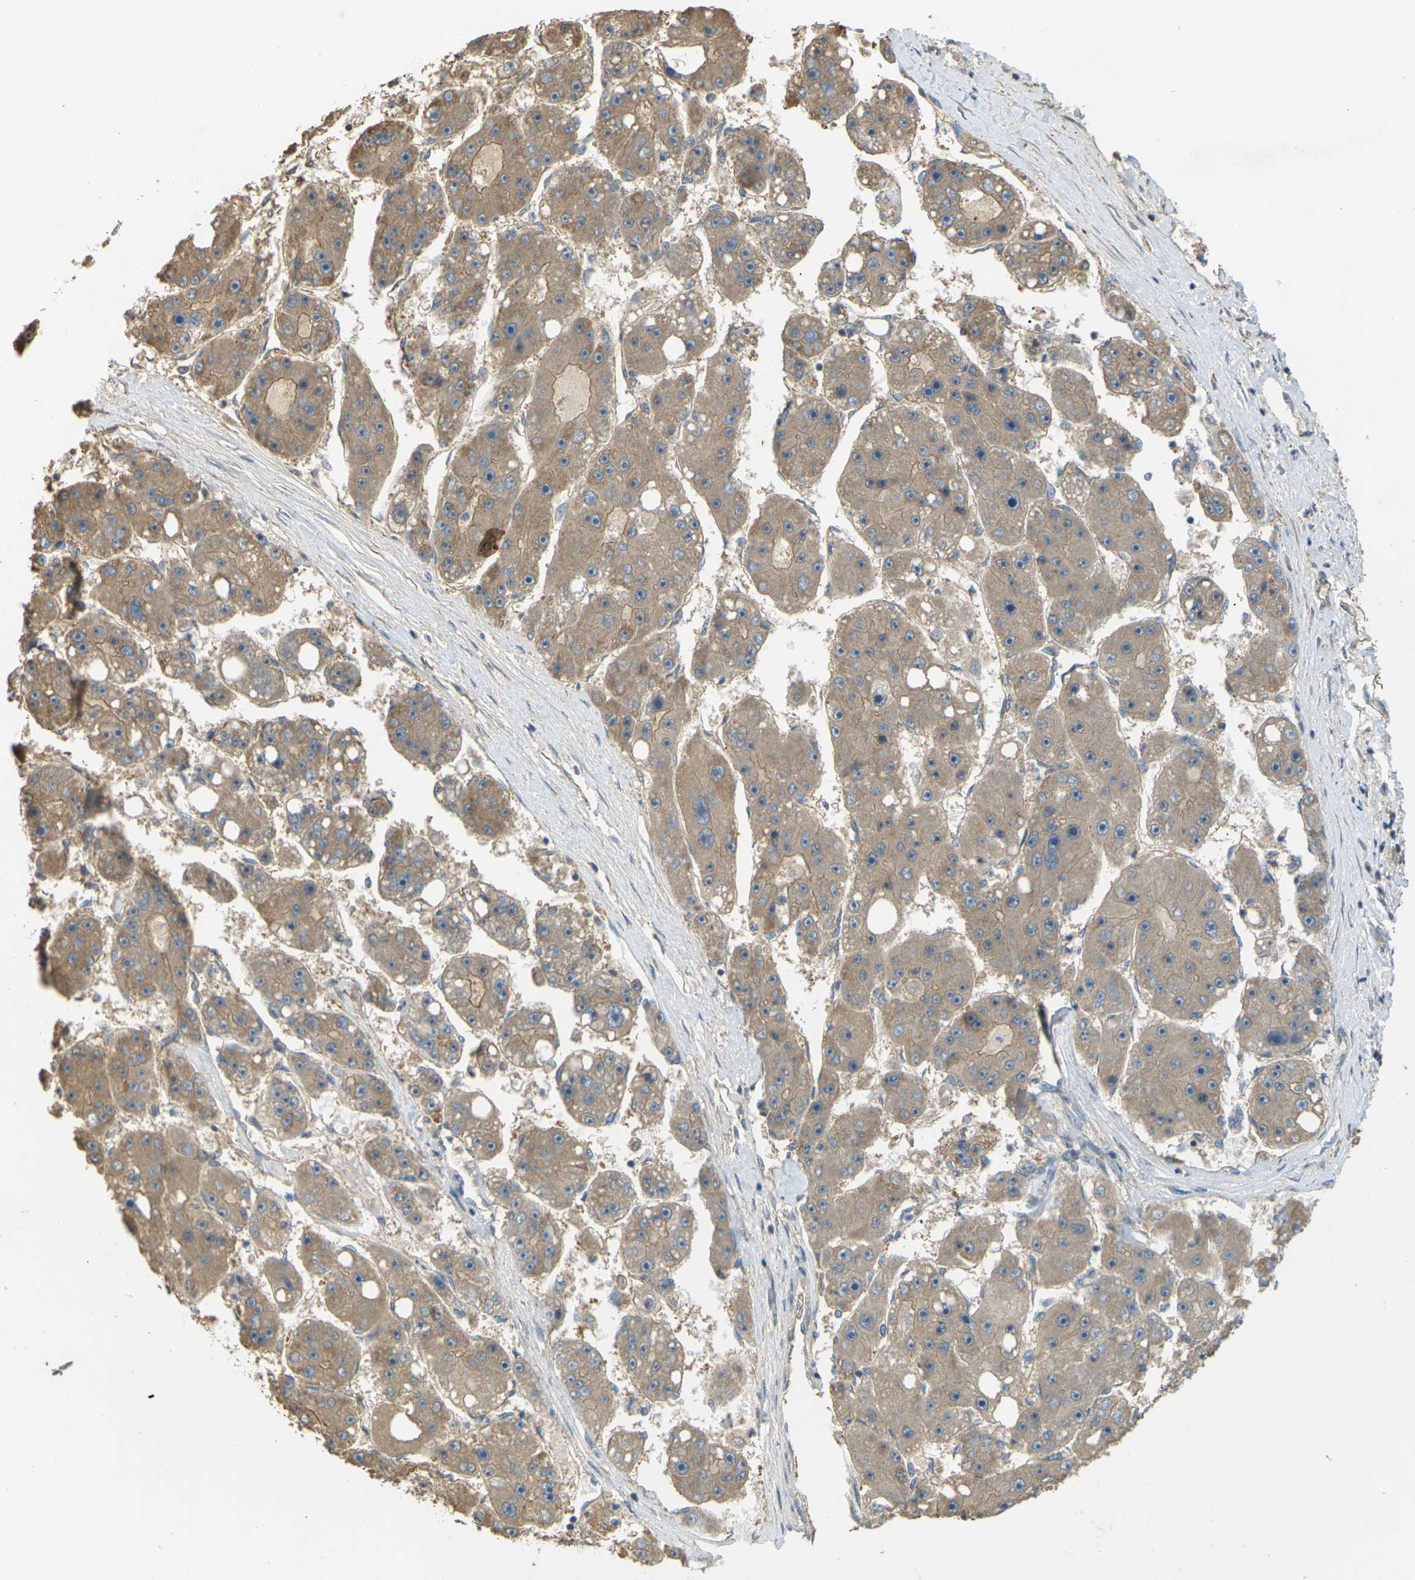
{"staining": {"intensity": "moderate", "quantity": ">75%", "location": "cytoplasmic/membranous"}, "tissue": "liver cancer", "cell_type": "Tumor cells", "image_type": "cancer", "snomed": [{"axis": "morphology", "description": "Carcinoma, Hepatocellular, NOS"}, {"axis": "topography", "description": "Liver"}], "caption": "Liver cancer (hepatocellular carcinoma) stained for a protein (brown) shows moderate cytoplasmic/membranous positive positivity in about >75% of tumor cells.", "gene": "KSR1", "patient": {"sex": "female", "age": 61}}